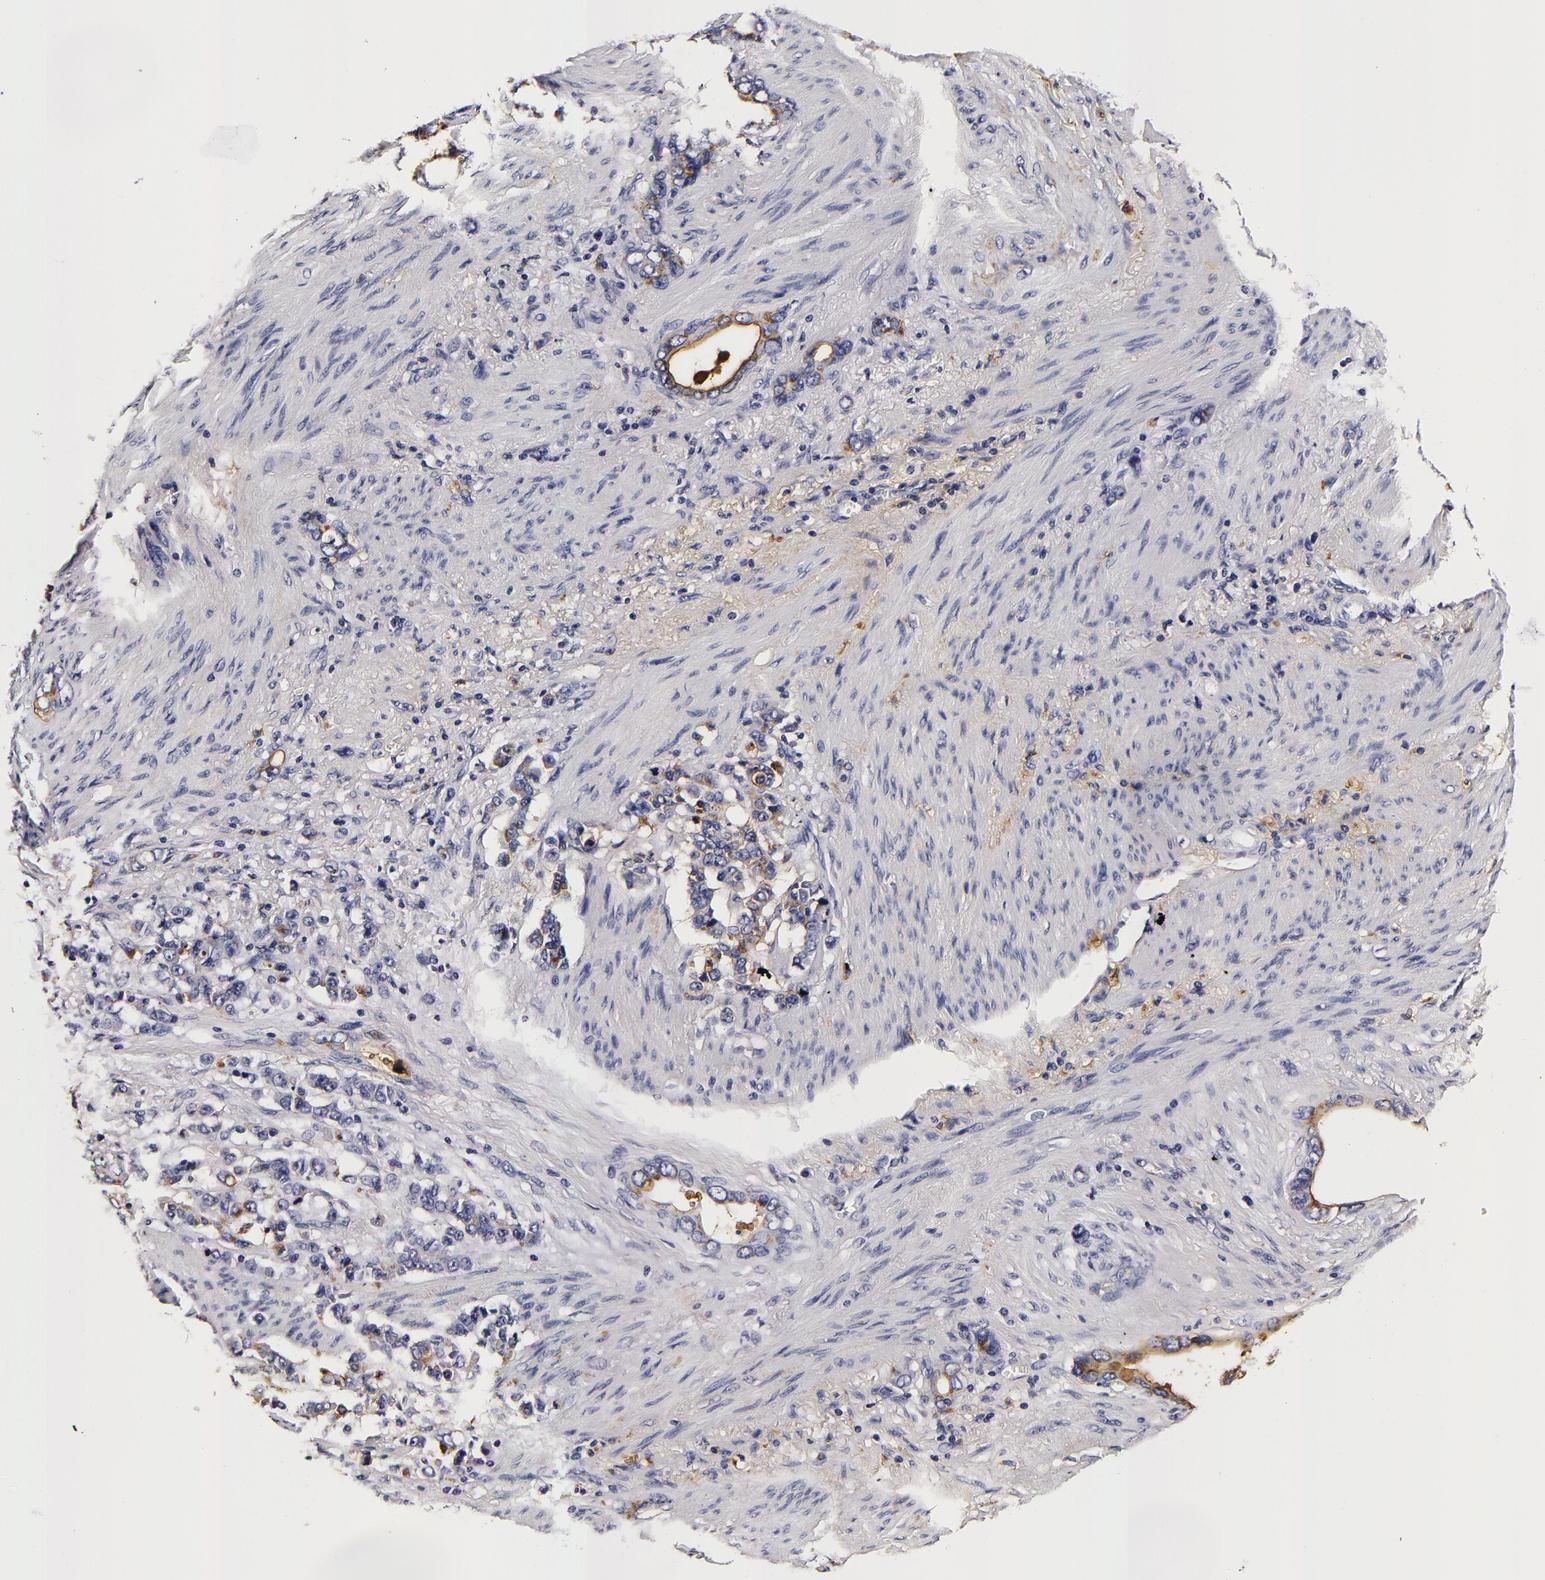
{"staining": {"intensity": "negative", "quantity": "none", "location": "none"}, "tissue": "stomach cancer", "cell_type": "Tumor cells", "image_type": "cancer", "snomed": [{"axis": "morphology", "description": "Adenocarcinoma, NOS"}, {"axis": "topography", "description": "Stomach"}], "caption": "Protein analysis of stomach cancer (adenocarcinoma) demonstrates no significant positivity in tumor cells.", "gene": "LGALS3BP", "patient": {"sex": "male", "age": 78}}